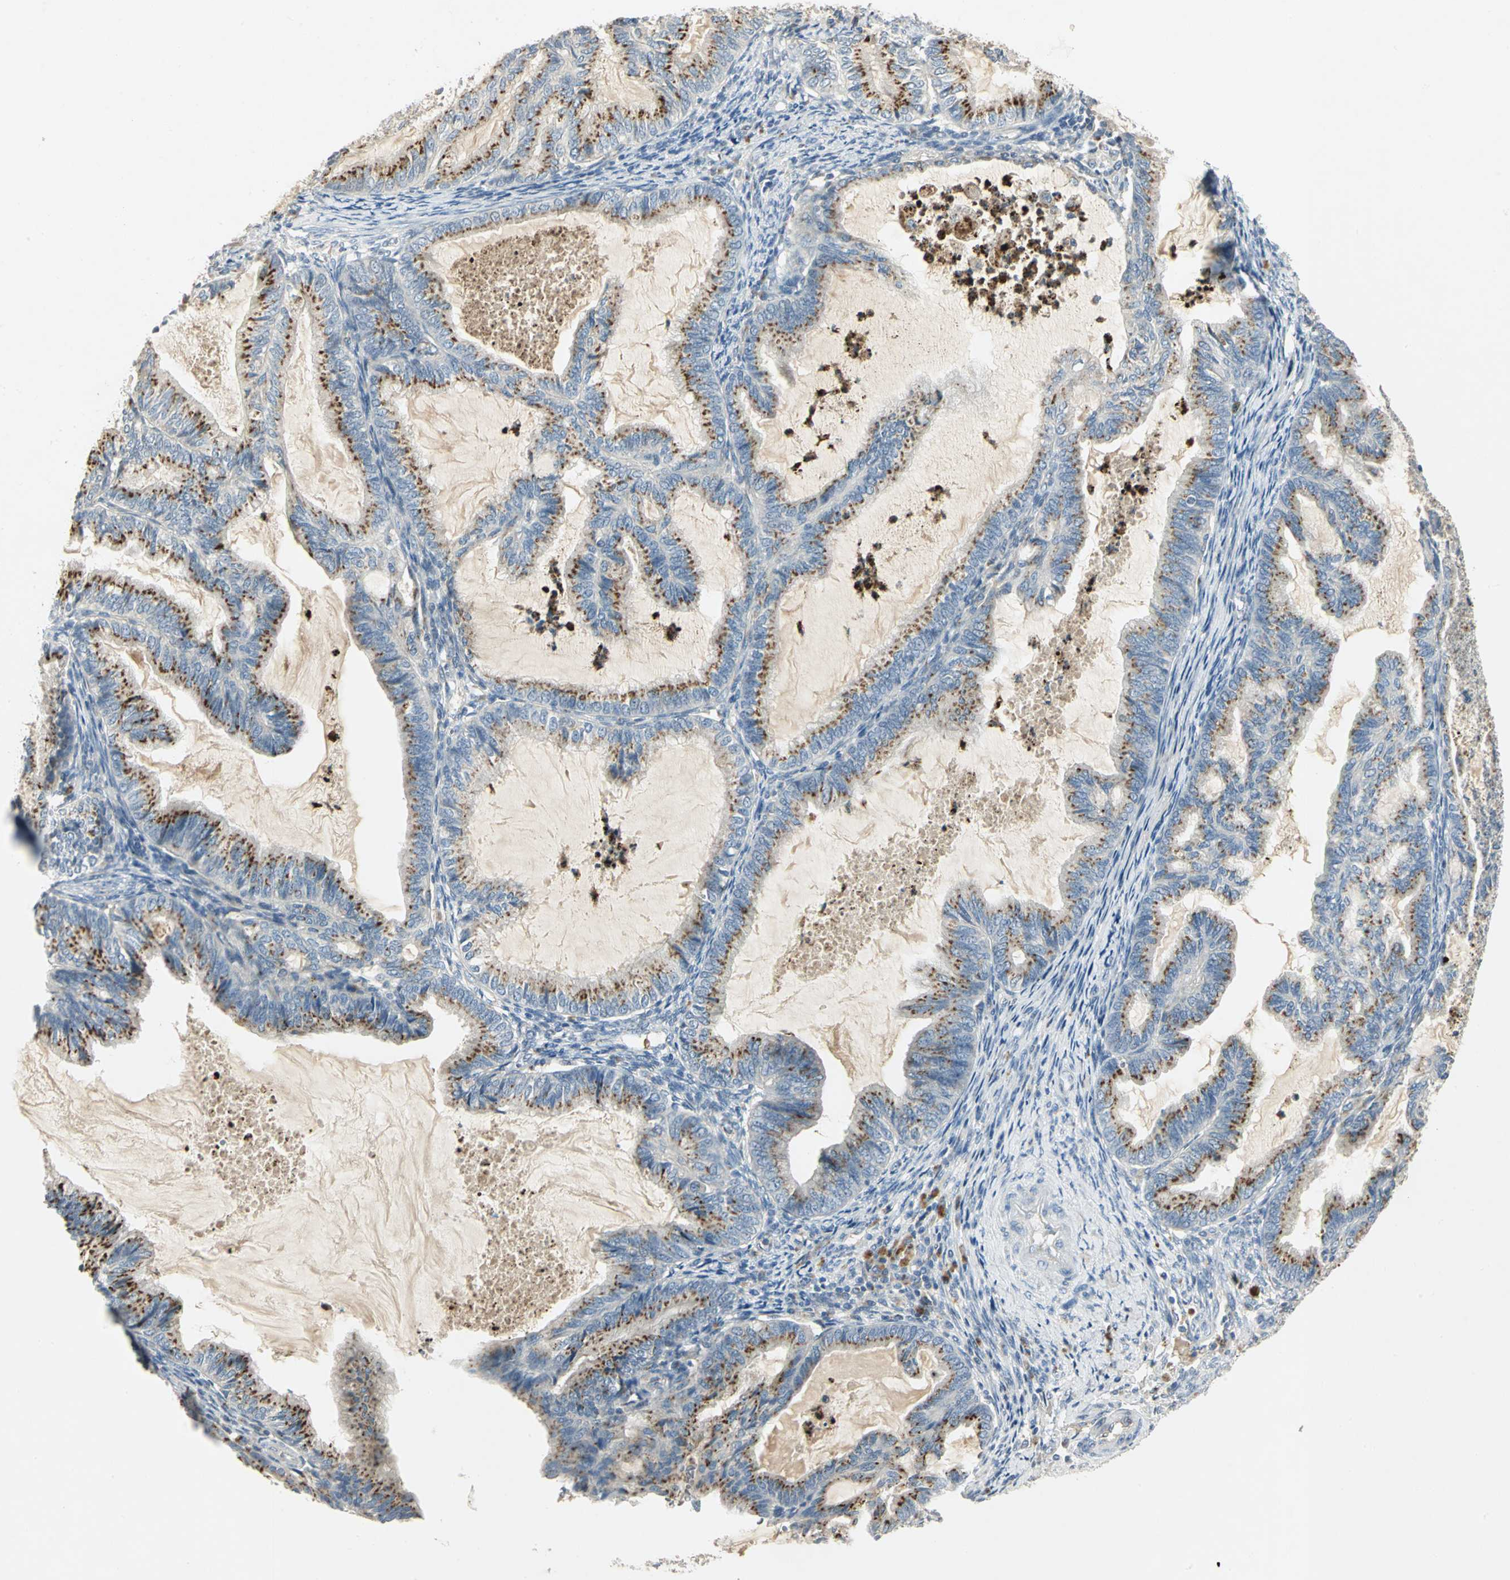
{"staining": {"intensity": "strong", "quantity": ">75%", "location": "cytoplasmic/membranous"}, "tissue": "cervical cancer", "cell_type": "Tumor cells", "image_type": "cancer", "snomed": [{"axis": "morphology", "description": "Normal tissue, NOS"}, {"axis": "morphology", "description": "Adenocarcinoma, NOS"}, {"axis": "topography", "description": "Cervix"}, {"axis": "topography", "description": "Endometrium"}], "caption": "Human adenocarcinoma (cervical) stained for a protein (brown) reveals strong cytoplasmic/membranous positive positivity in about >75% of tumor cells.", "gene": "TM9SF2", "patient": {"sex": "female", "age": 86}}